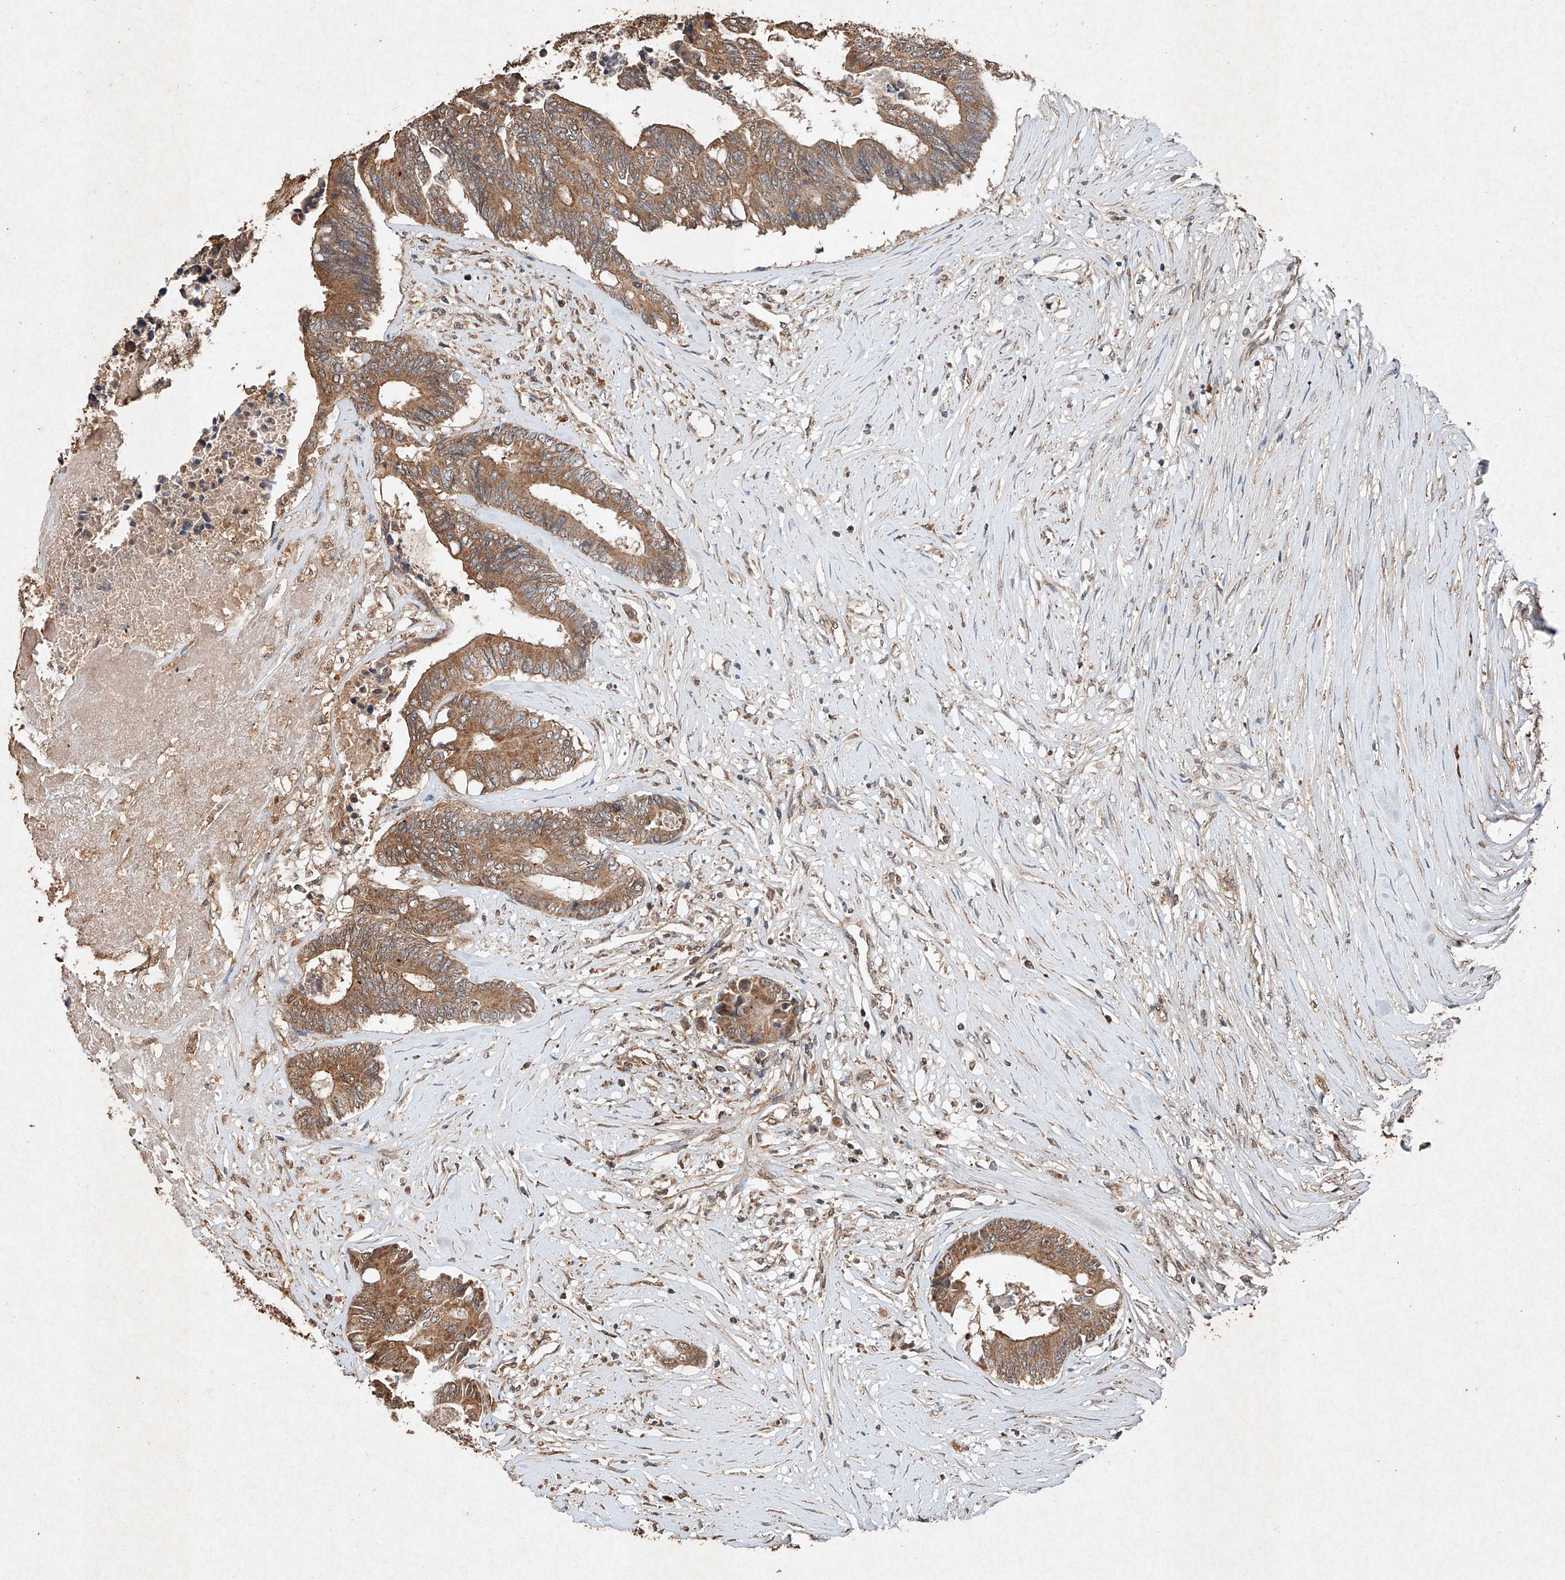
{"staining": {"intensity": "moderate", "quantity": ">75%", "location": "cytoplasmic/membranous"}, "tissue": "colorectal cancer", "cell_type": "Tumor cells", "image_type": "cancer", "snomed": [{"axis": "morphology", "description": "Adenocarcinoma, NOS"}, {"axis": "topography", "description": "Rectum"}], "caption": "Brown immunohistochemical staining in human colorectal cancer (adenocarcinoma) exhibits moderate cytoplasmic/membranous staining in about >75% of tumor cells.", "gene": "STK3", "patient": {"sex": "male", "age": 63}}